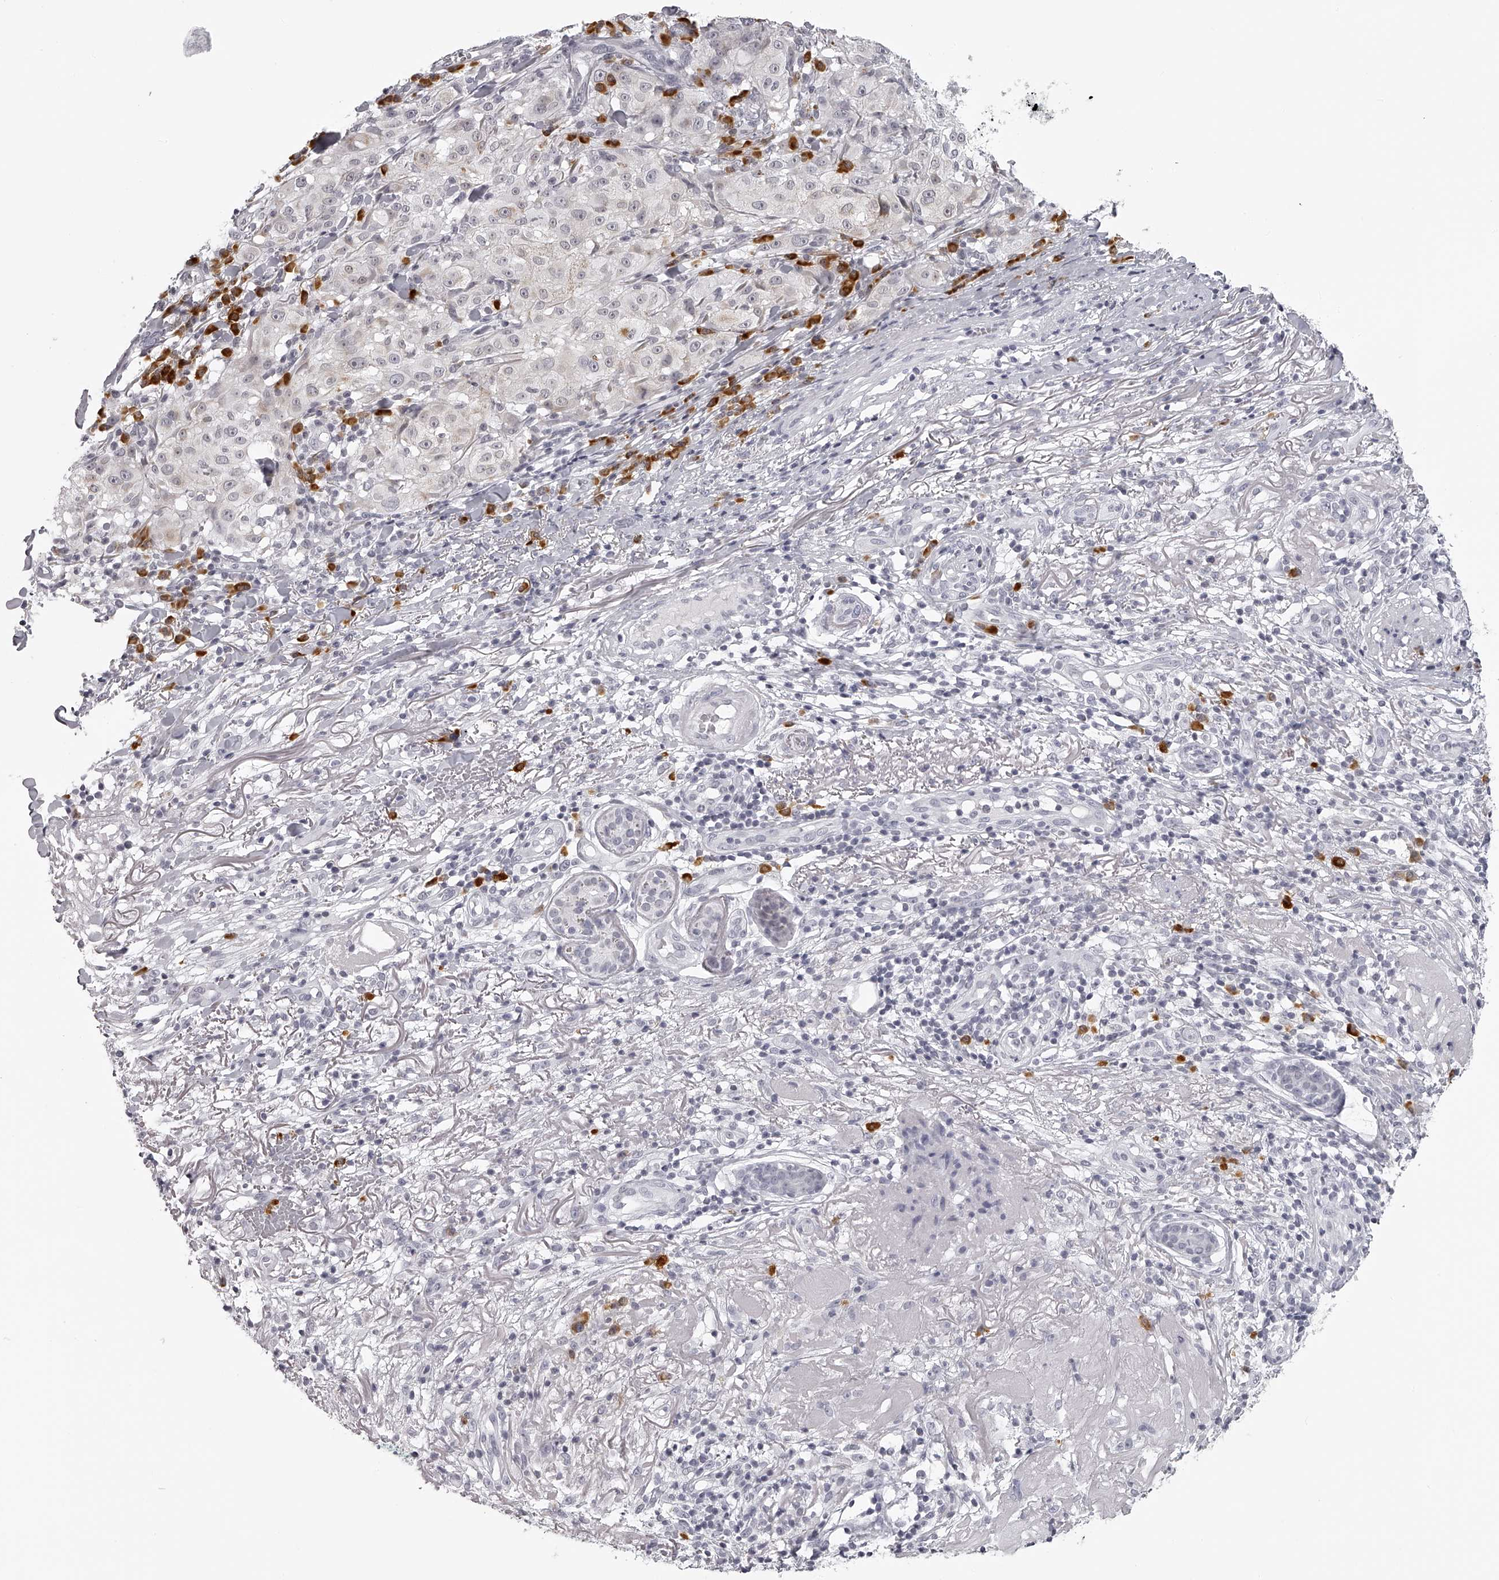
{"staining": {"intensity": "negative", "quantity": "none", "location": "none"}, "tissue": "melanoma", "cell_type": "Tumor cells", "image_type": "cancer", "snomed": [{"axis": "morphology", "description": "Necrosis, NOS"}, {"axis": "morphology", "description": "Malignant melanoma, NOS"}, {"axis": "topography", "description": "Skin"}], "caption": "This is an IHC image of melanoma. There is no expression in tumor cells.", "gene": "SEC11C", "patient": {"sex": "female", "age": 87}}